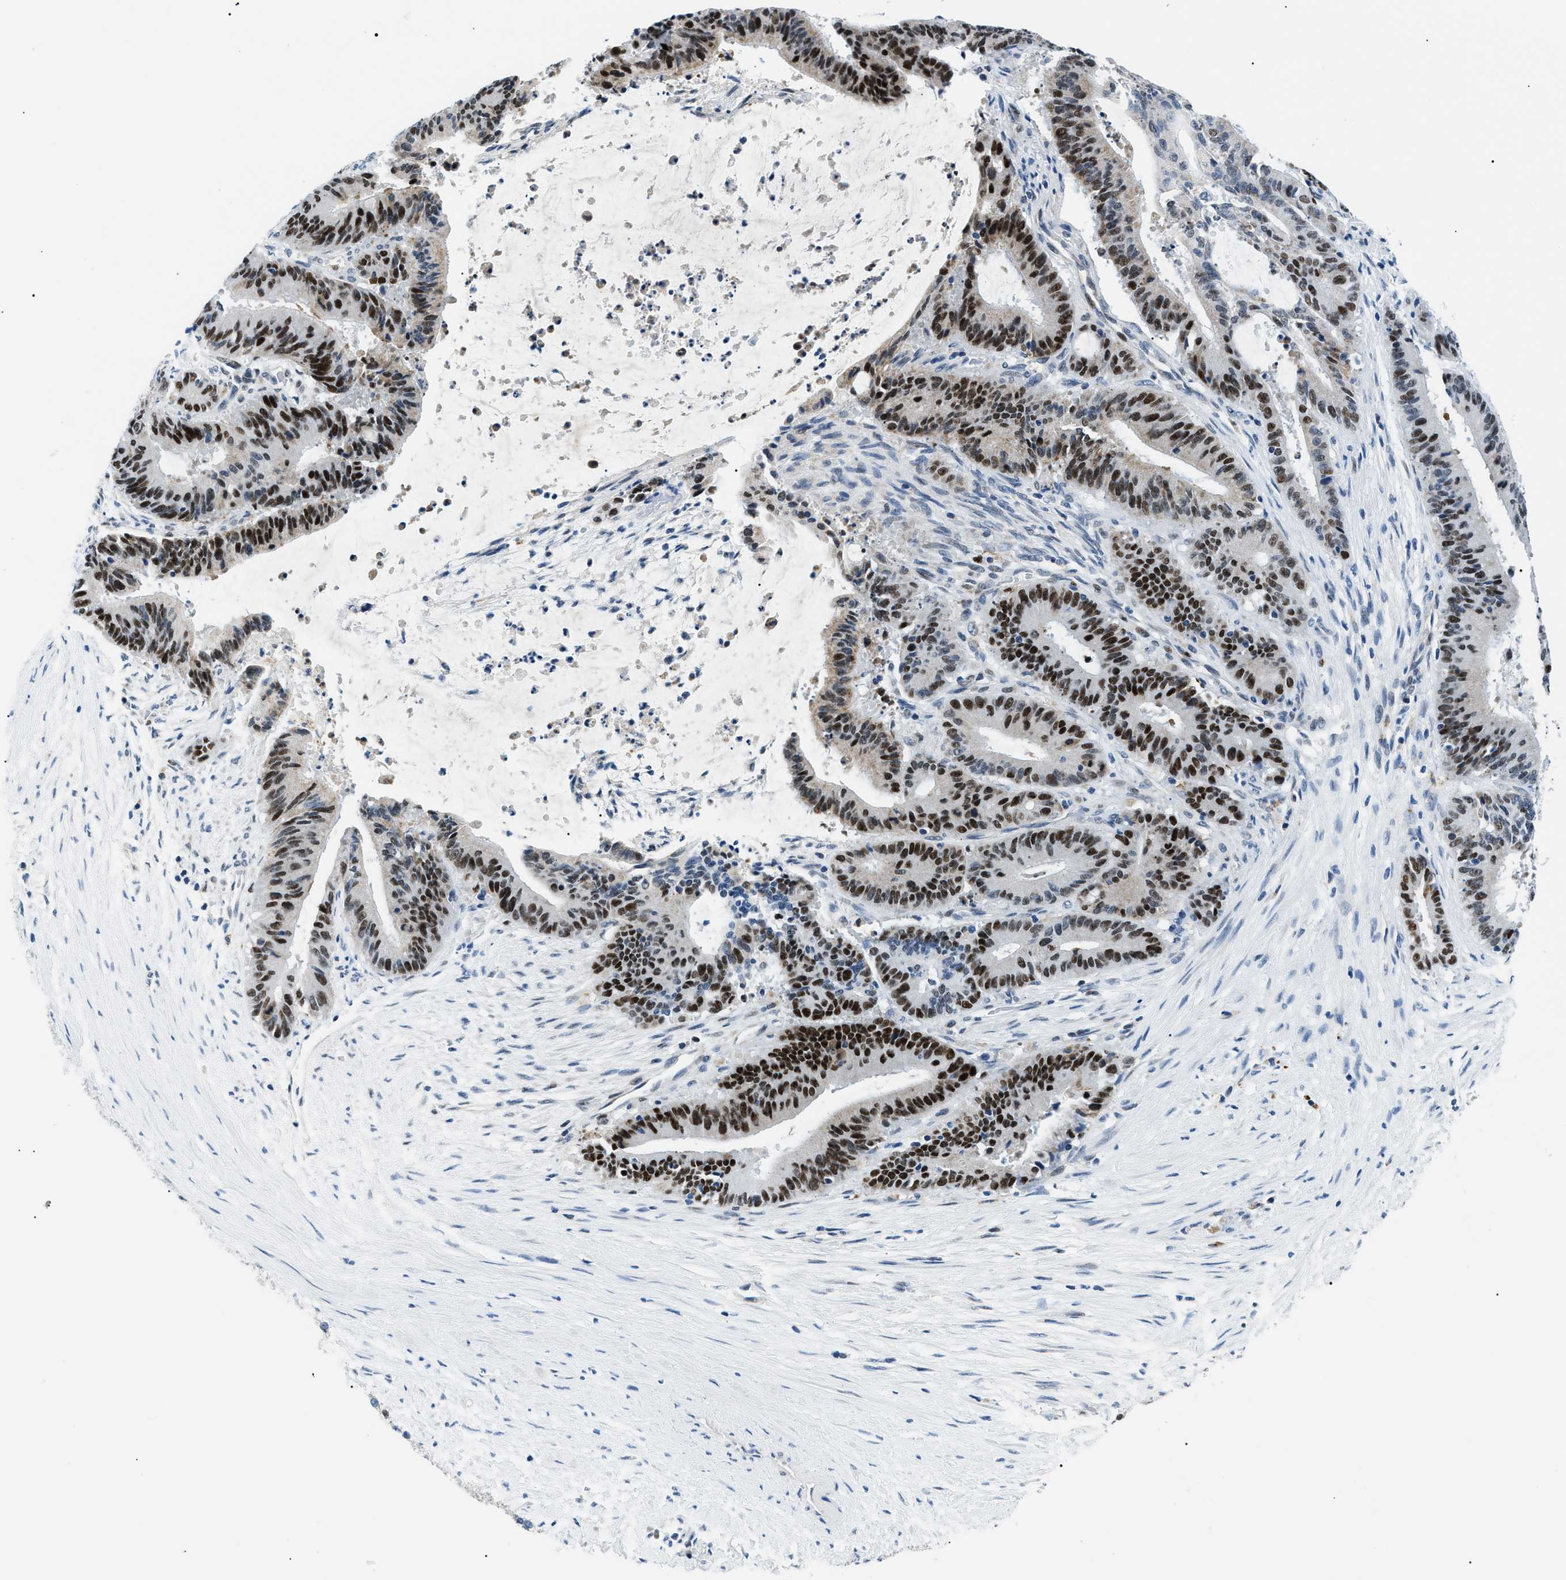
{"staining": {"intensity": "strong", "quantity": ">75%", "location": "nuclear"}, "tissue": "liver cancer", "cell_type": "Tumor cells", "image_type": "cancer", "snomed": [{"axis": "morphology", "description": "Cholangiocarcinoma"}, {"axis": "topography", "description": "Liver"}], "caption": "Brown immunohistochemical staining in liver cholangiocarcinoma demonstrates strong nuclear positivity in about >75% of tumor cells. (IHC, brightfield microscopy, high magnification).", "gene": "SMARCC1", "patient": {"sex": "female", "age": 73}}